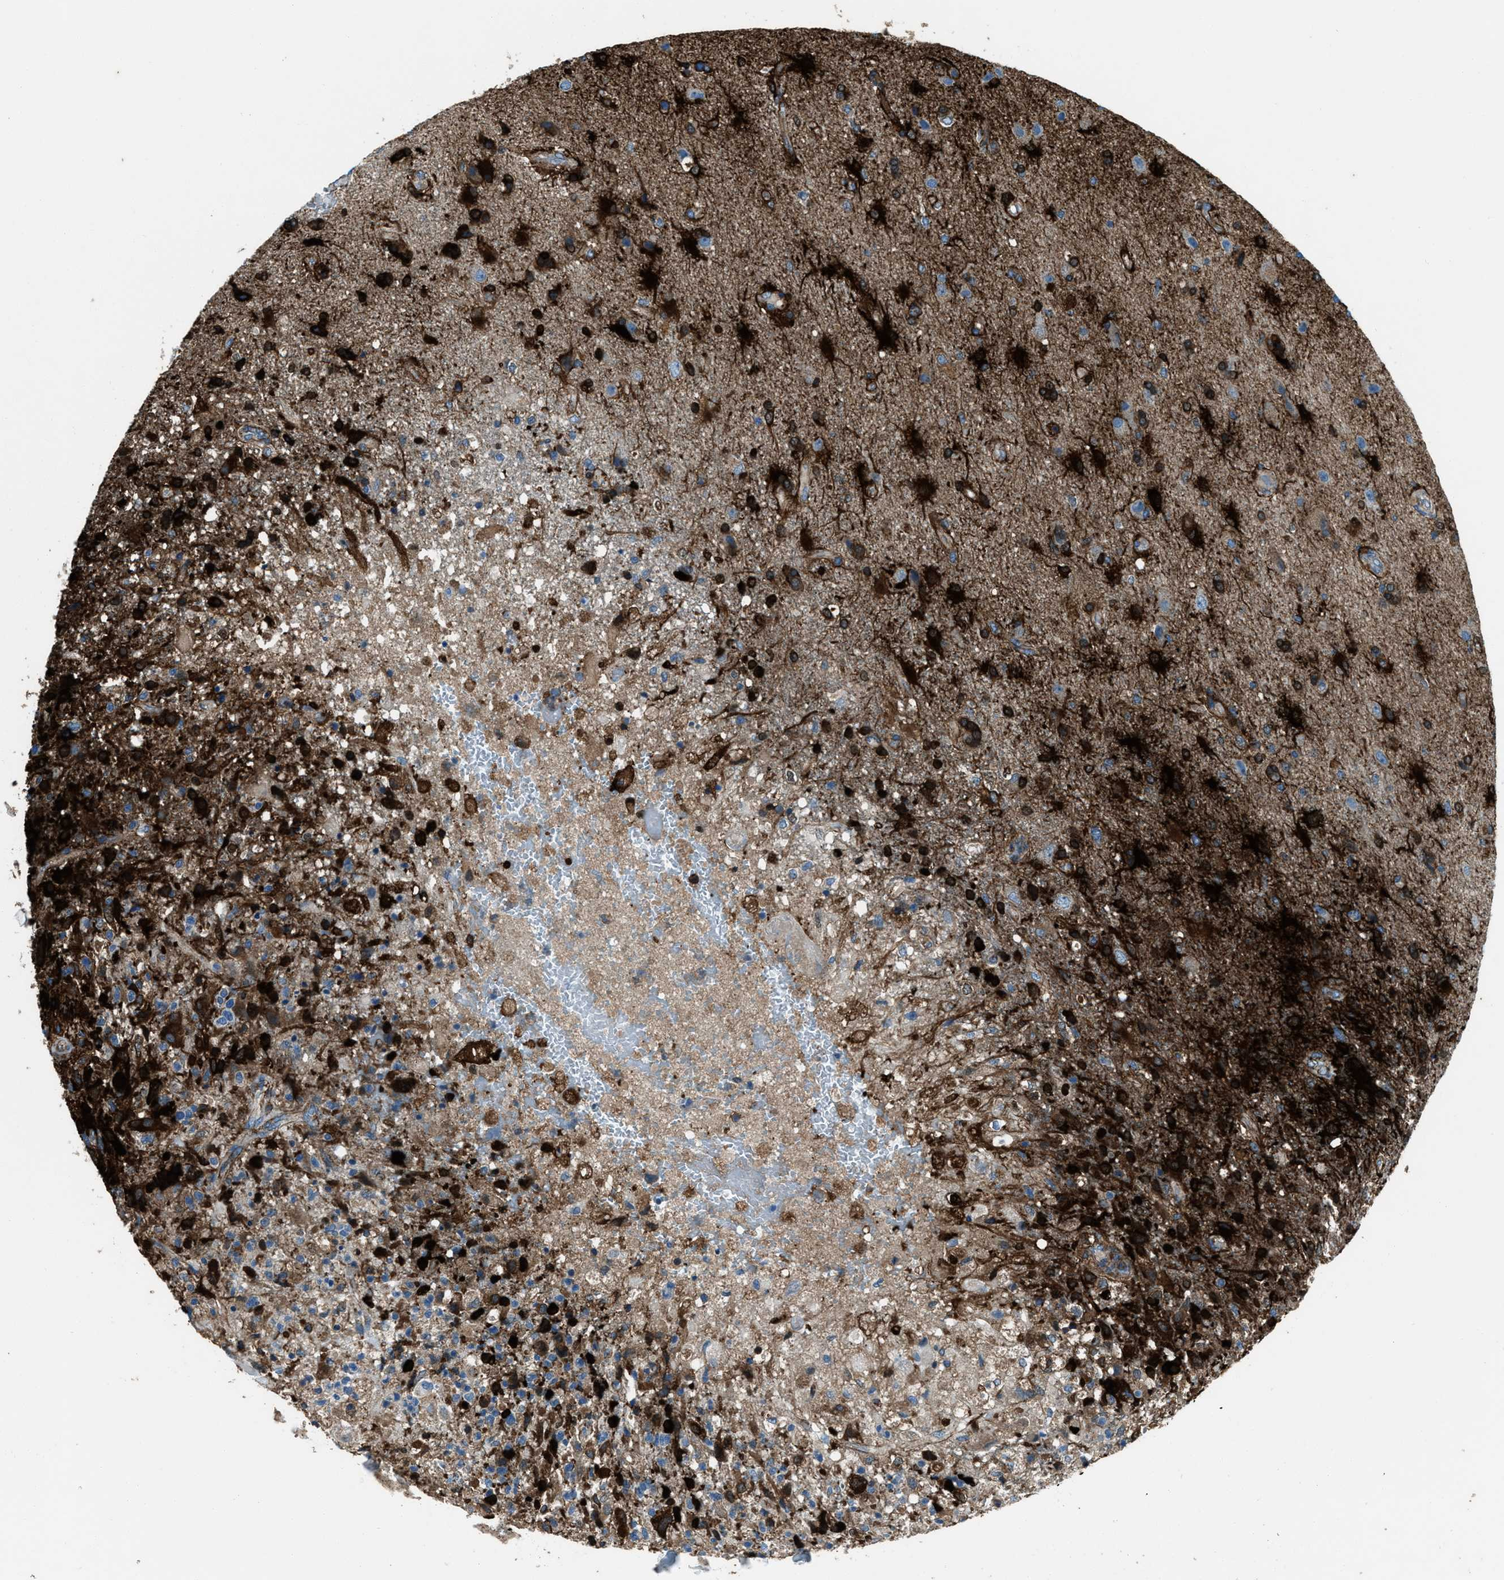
{"staining": {"intensity": "strong", "quantity": ">75%", "location": "cytoplasmic/membranous"}, "tissue": "glioma", "cell_type": "Tumor cells", "image_type": "cancer", "snomed": [{"axis": "morphology", "description": "Glioma, malignant, High grade"}, {"axis": "topography", "description": "Brain"}], "caption": "Immunohistochemical staining of human high-grade glioma (malignant) reveals strong cytoplasmic/membranous protein staining in about >75% of tumor cells.", "gene": "SVIL", "patient": {"sex": "male", "age": 72}}